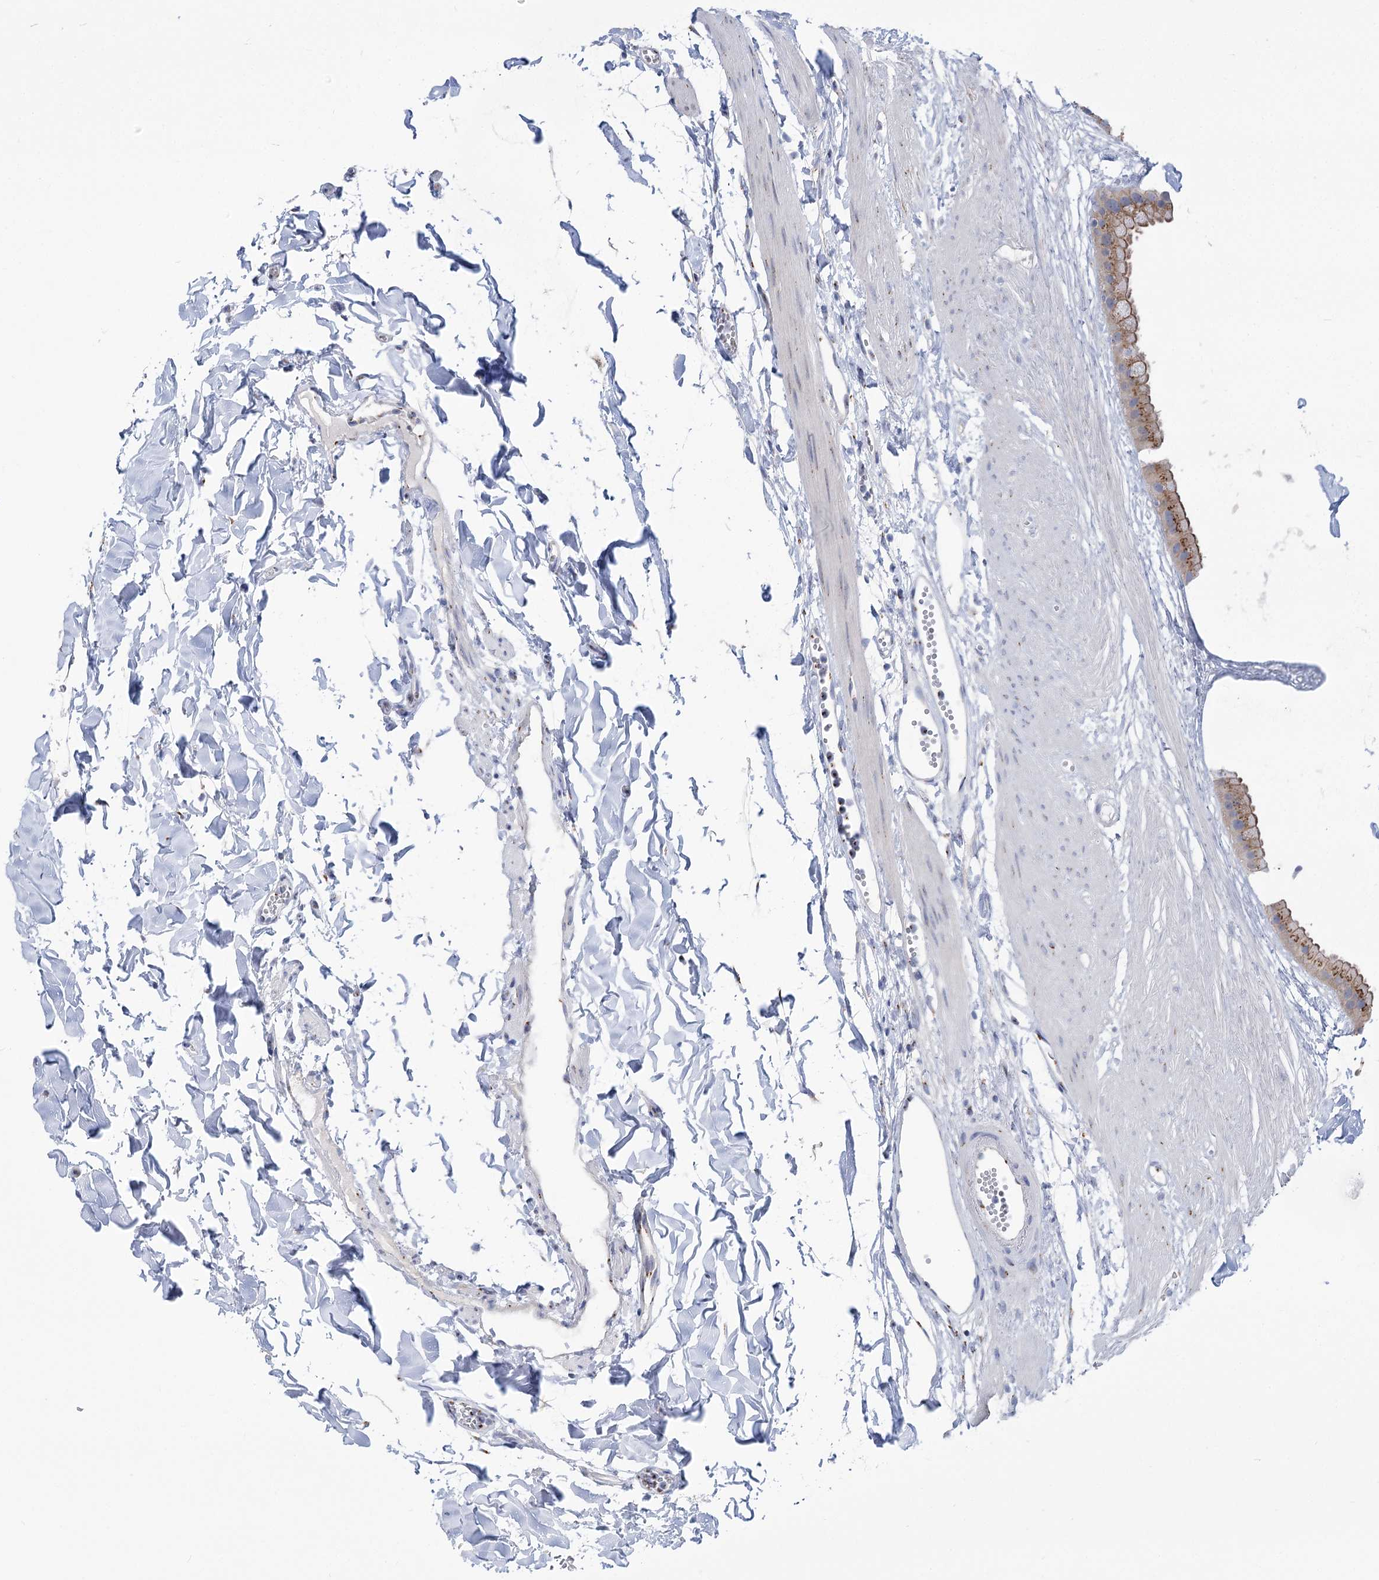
{"staining": {"intensity": "moderate", "quantity": ">75%", "location": "cytoplasmic/membranous"}, "tissue": "gallbladder", "cell_type": "Glandular cells", "image_type": "normal", "snomed": [{"axis": "morphology", "description": "Normal tissue, NOS"}, {"axis": "topography", "description": "Gallbladder"}], "caption": "Moderate cytoplasmic/membranous staining is identified in about >75% of glandular cells in unremarkable gallbladder.", "gene": "TMEM165", "patient": {"sex": "female", "age": 64}}